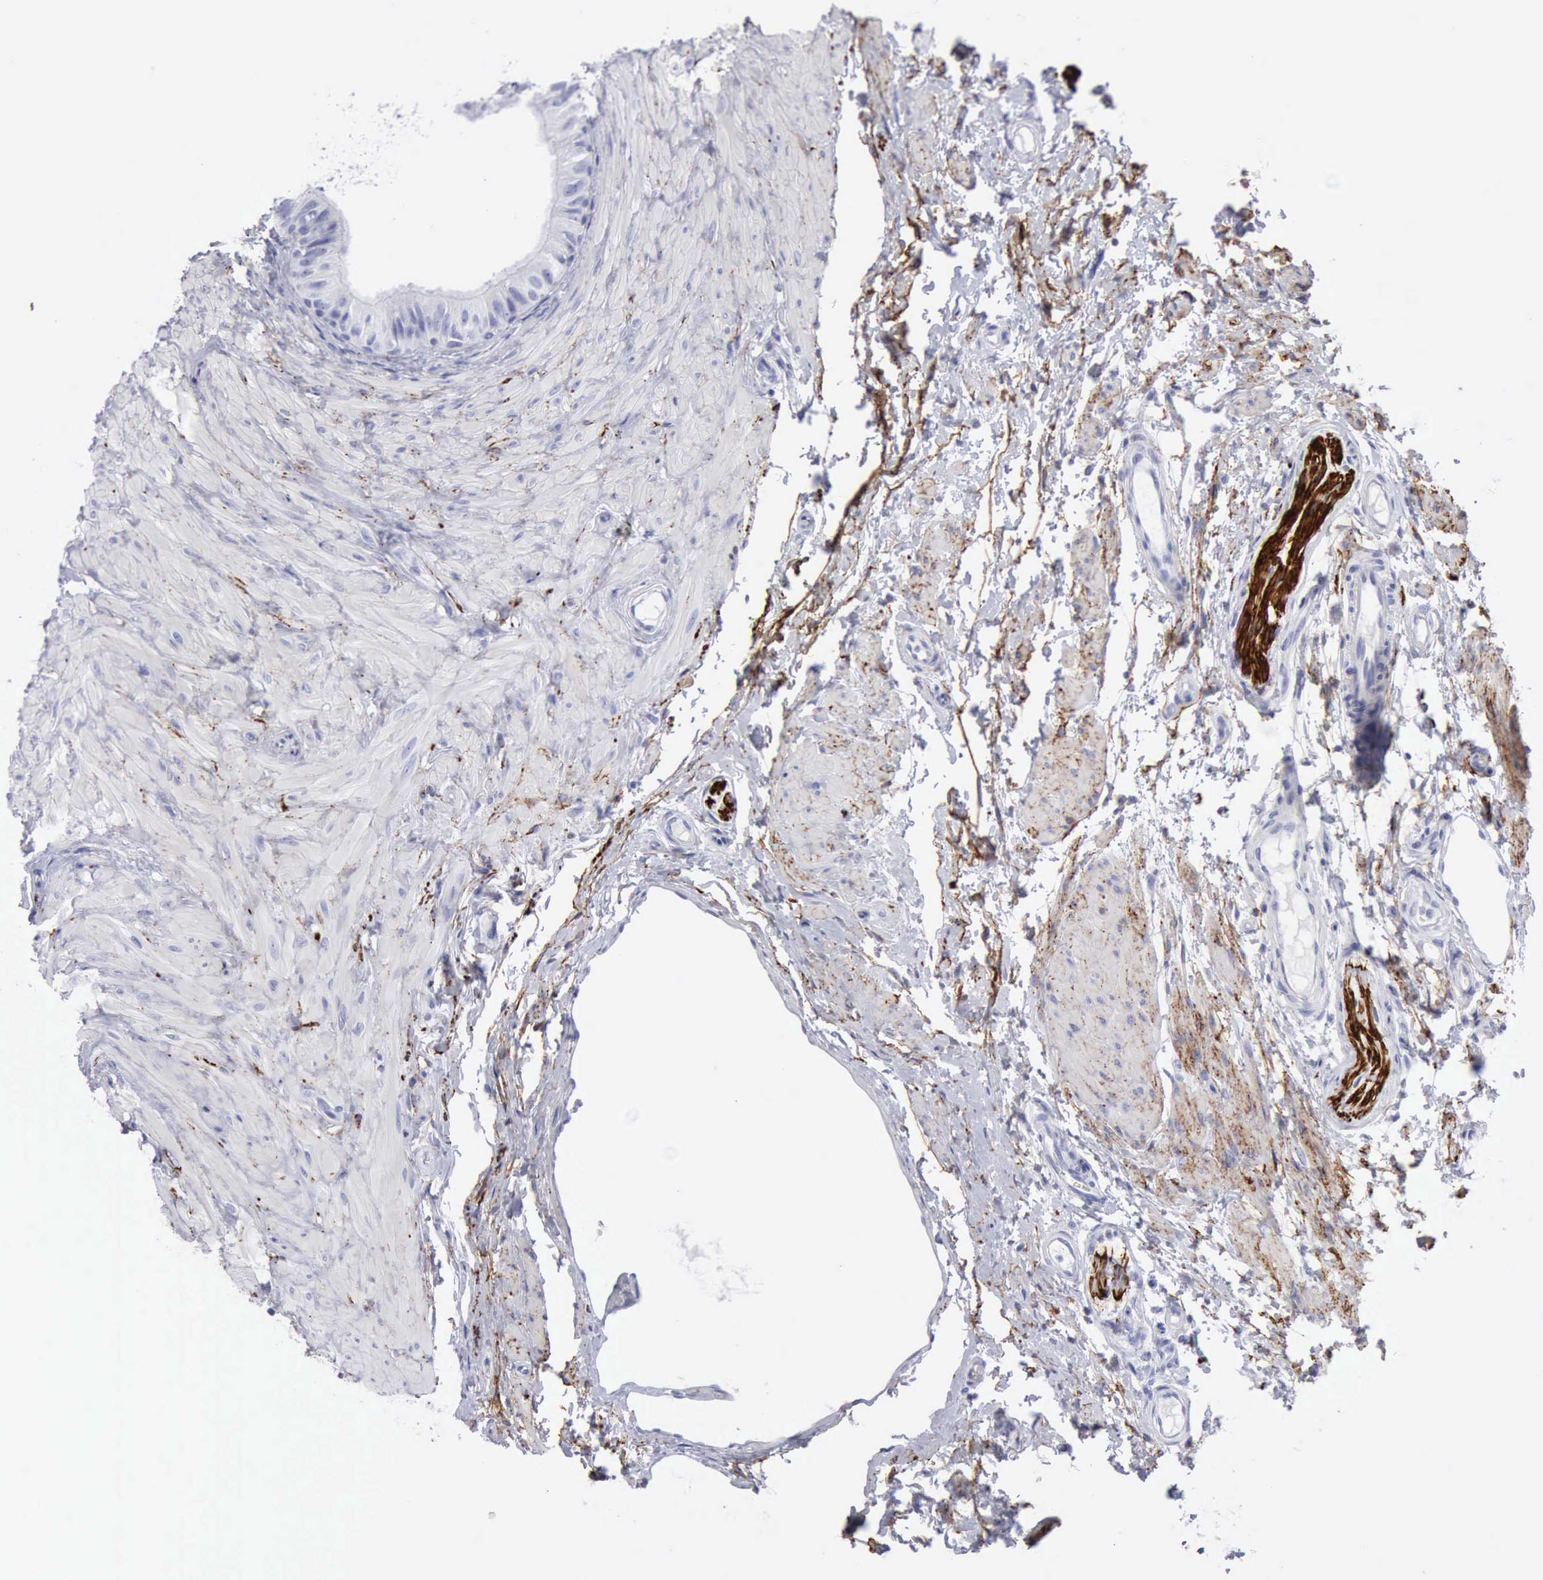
{"staining": {"intensity": "negative", "quantity": "none", "location": "none"}, "tissue": "epididymis", "cell_type": "Glandular cells", "image_type": "normal", "snomed": [{"axis": "morphology", "description": "Normal tissue, NOS"}, {"axis": "topography", "description": "Epididymis"}], "caption": "High power microscopy image of an IHC histopathology image of normal epididymis, revealing no significant staining in glandular cells.", "gene": "NCAM1", "patient": {"sex": "male", "age": 68}}